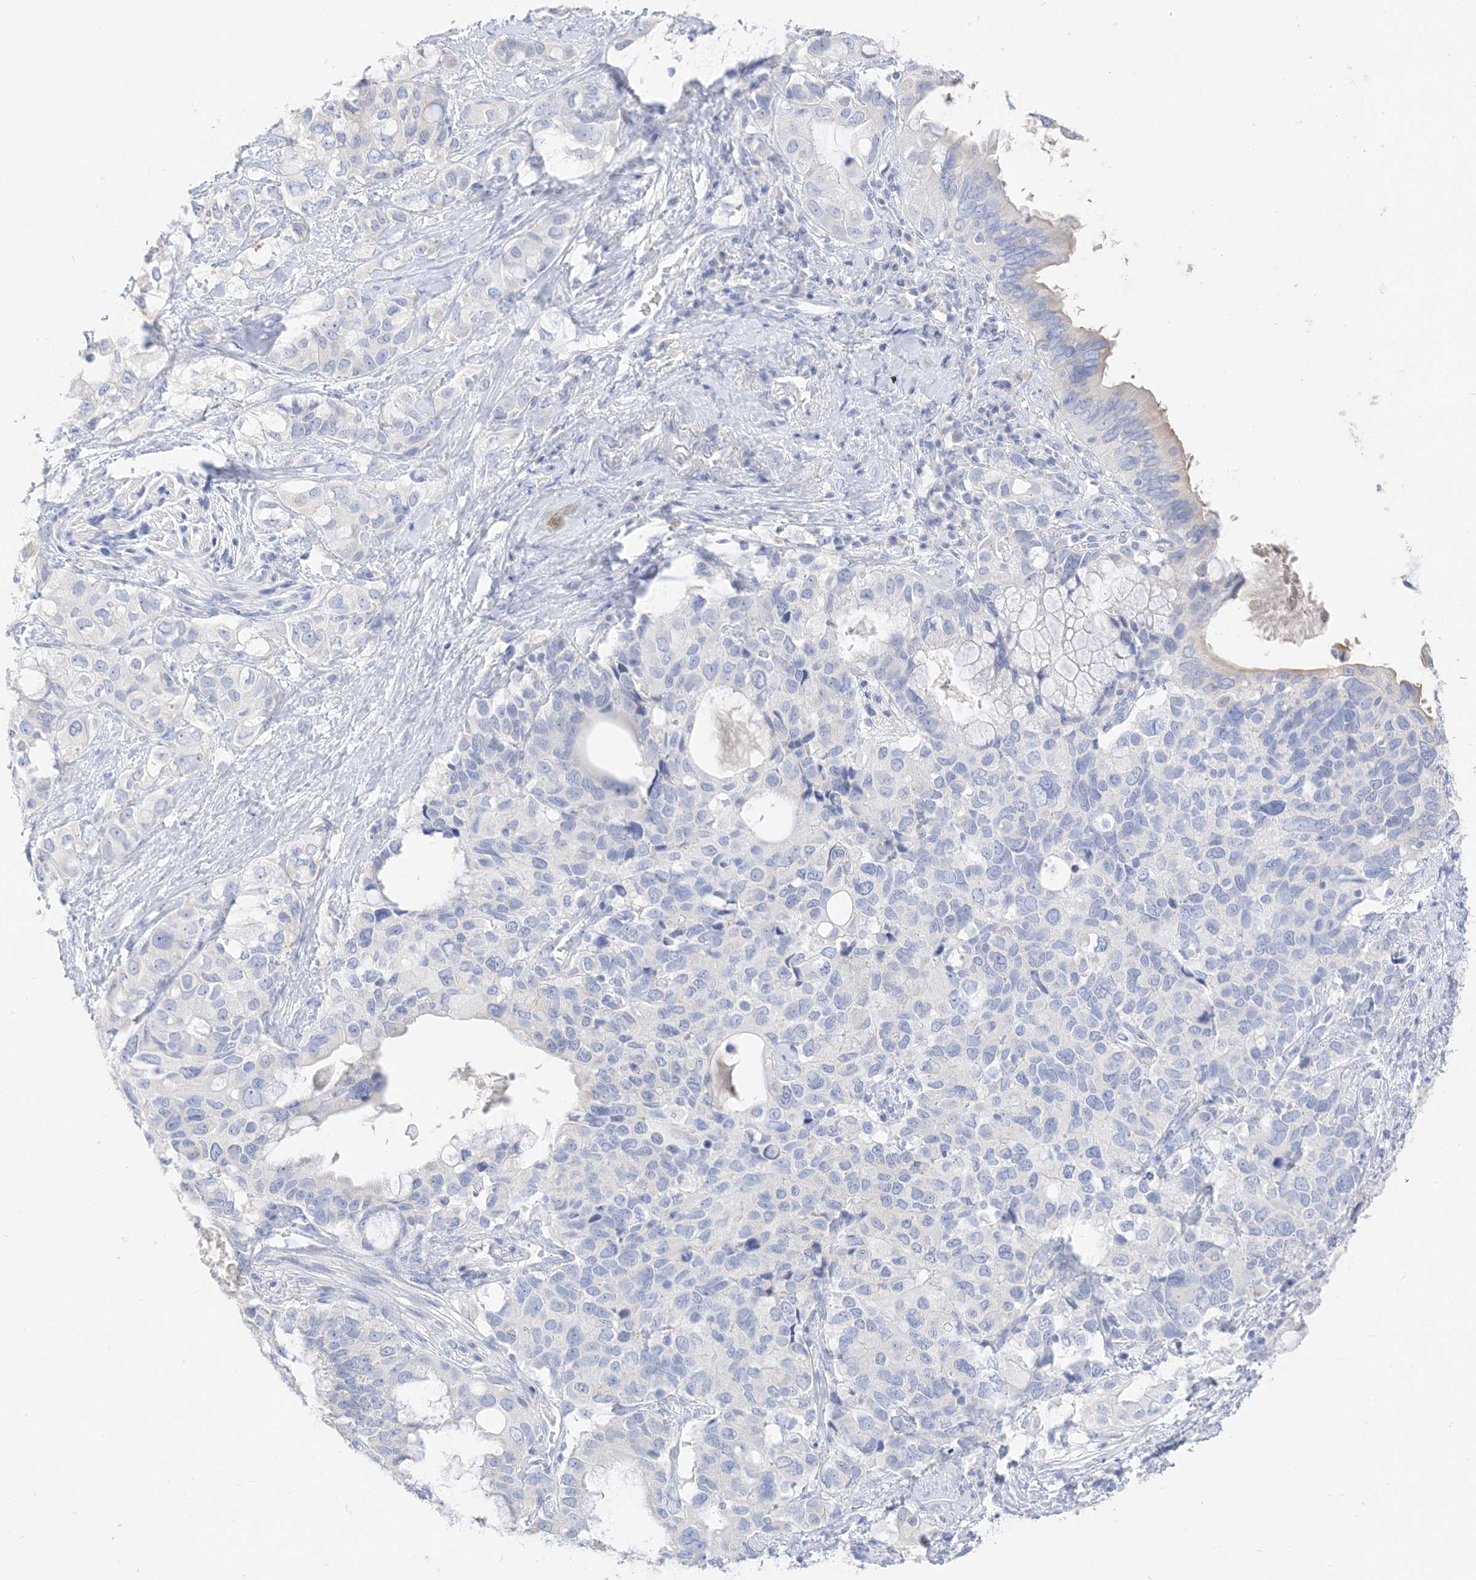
{"staining": {"intensity": "negative", "quantity": "none", "location": "none"}, "tissue": "pancreatic cancer", "cell_type": "Tumor cells", "image_type": "cancer", "snomed": [{"axis": "morphology", "description": "Adenocarcinoma, NOS"}, {"axis": "topography", "description": "Pancreas"}], "caption": "Image shows no protein positivity in tumor cells of pancreatic adenocarcinoma tissue. (Stains: DAB (3,3'-diaminobenzidine) immunohistochemistry (IHC) with hematoxylin counter stain, Microscopy: brightfield microscopy at high magnification).", "gene": "MUC17", "patient": {"sex": "female", "age": 56}}